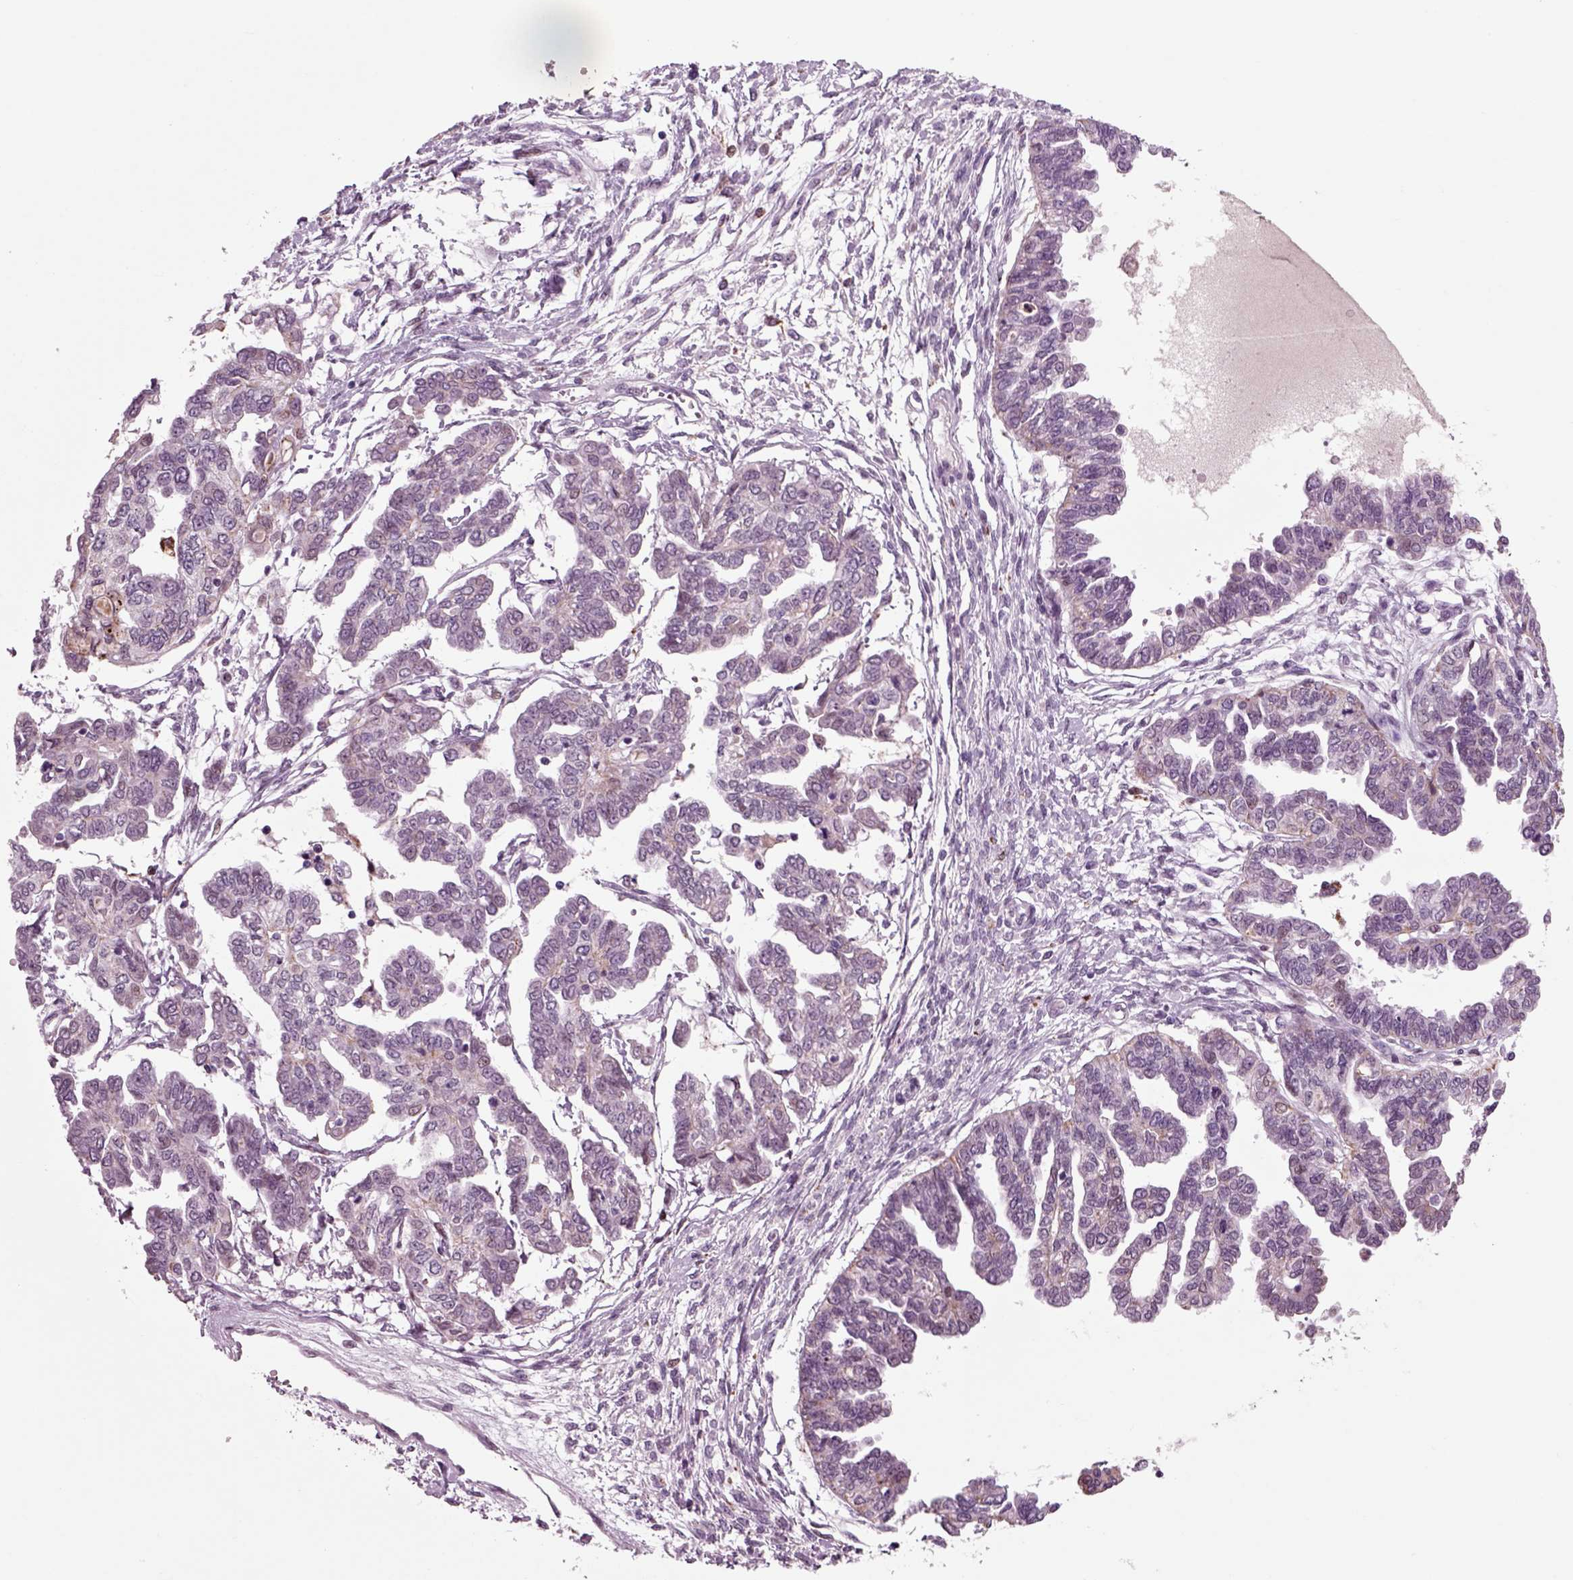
{"staining": {"intensity": "negative", "quantity": "none", "location": "none"}, "tissue": "ovarian cancer", "cell_type": "Tumor cells", "image_type": "cancer", "snomed": [{"axis": "morphology", "description": "Cystadenocarcinoma, serous, NOS"}, {"axis": "topography", "description": "Ovary"}], "caption": "DAB (3,3'-diaminobenzidine) immunohistochemical staining of ovarian cancer (serous cystadenocarcinoma) shows no significant staining in tumor cells. (DAB (3,3'-diaminobenzidine) IHC, high magnification).", "gene": "CHGB", "patient": {"sex": "female", "age": 53}}